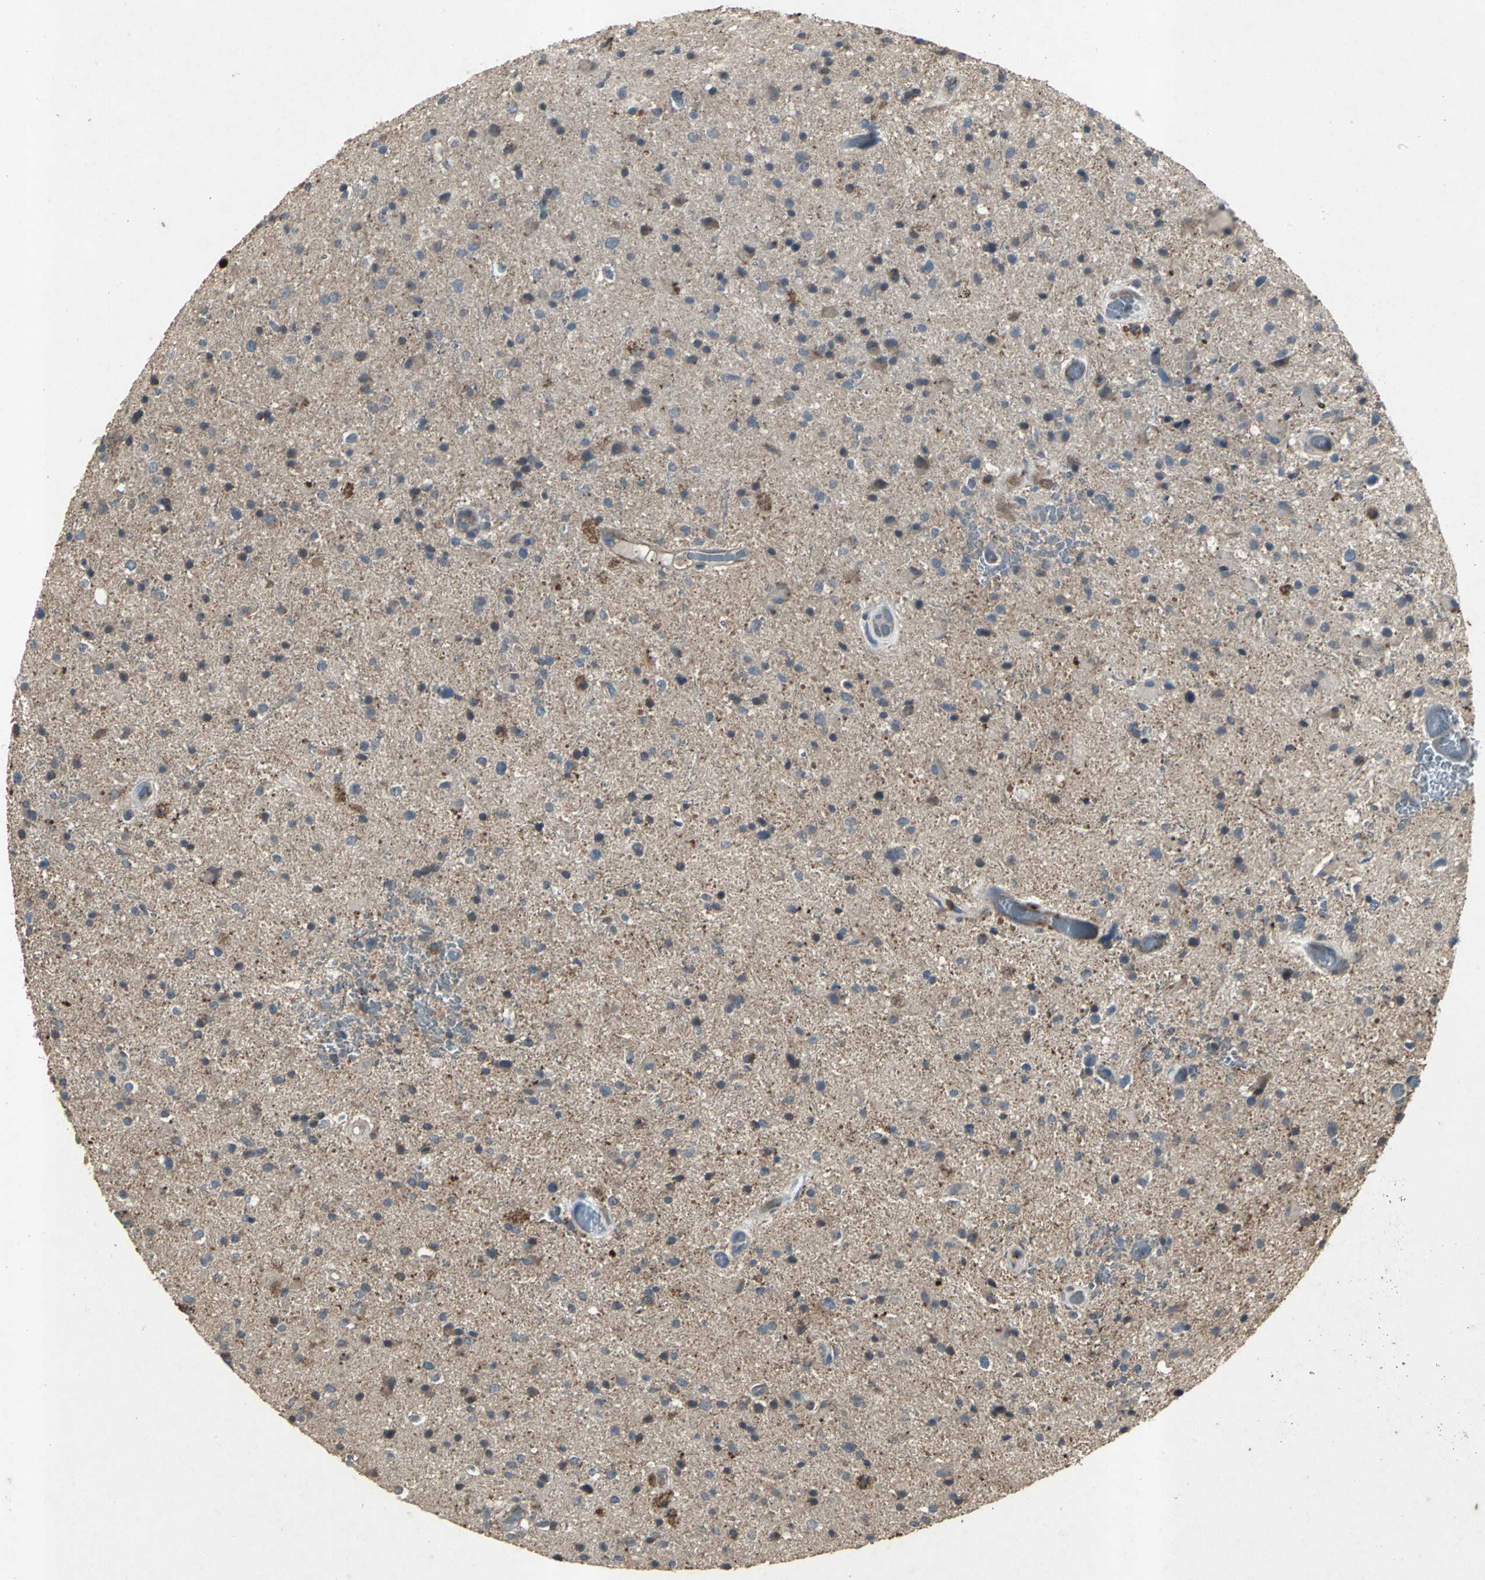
{"staining": {"intensity": "moderate", "quantity": ">75%", "location": "cytoplasmic/membranous"}, "tissue": "glioma", "cell_type": "Tumor cells", "image_type": "cancer", "snomed": [{"axis": "morphology", "description": "Glioma, malignant, High grade"}, {"axis": "topography", "description": "Brain"}], "caption": "Immunohistochemical staining of glioma exhibits moderate cytoplasmic/membranous protein expression in approximately >75% of tumor cells.", "gene": "CCR9", "patient": {"sex": "male", "age": 33}}